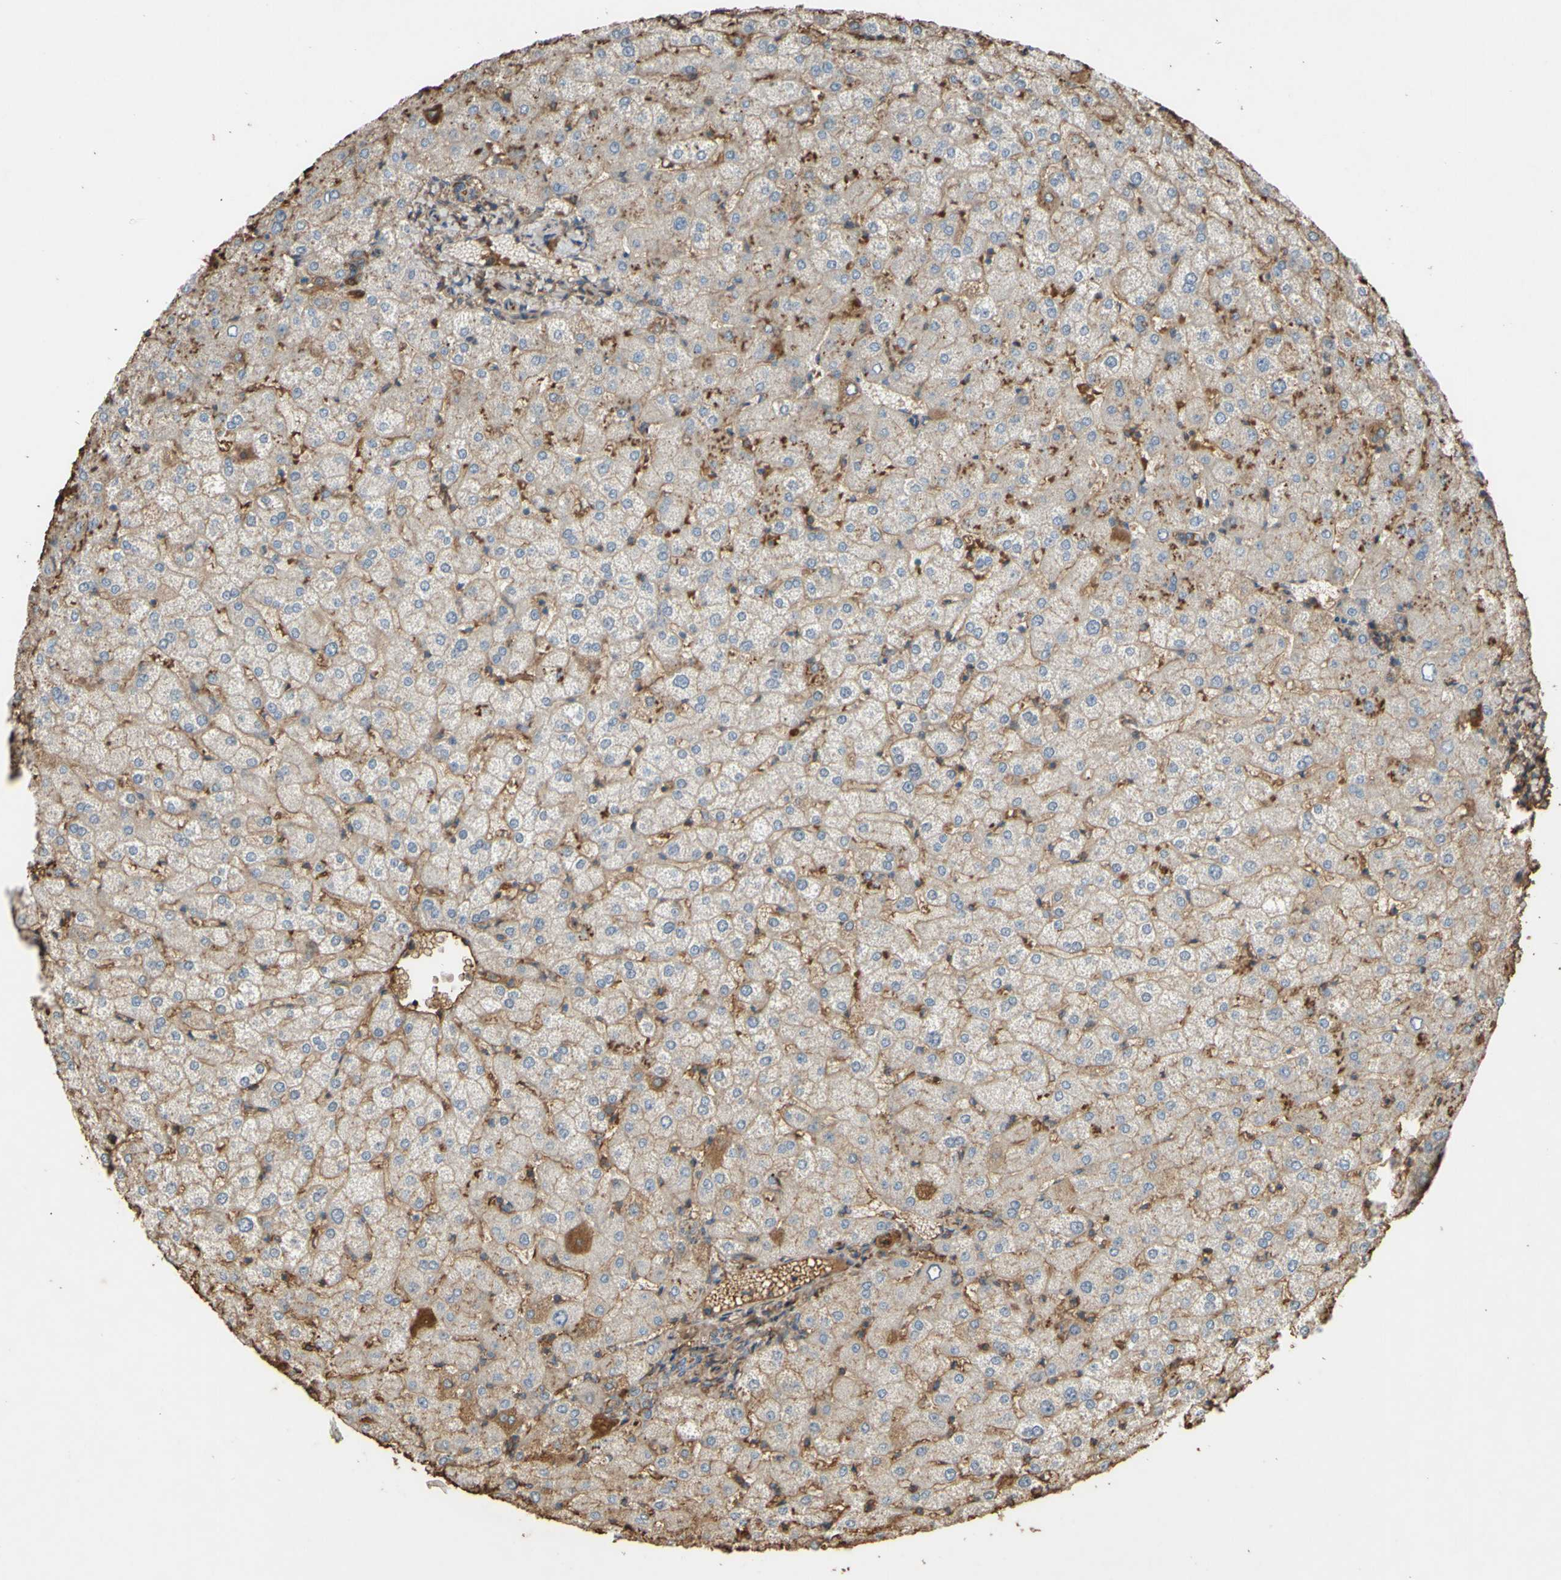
{"staining": {"intensity": "weak", "quantity": "<25%", "location": "cytoplasmic/membranous"}, "tissue": "liver", "cell_type": "Cholangiocytes", "image_type": "normal", "snomed": [{"axis": "morphology", "description": "Normal tissue, NOS"}, {"axis": "topography", "description": "Liver"}], "caption": "The micrograph exhibits no significant staining in cholangiocytes of liver.", "gene": "PTGDS", "patient": {"sex": "female", "age": 32}}